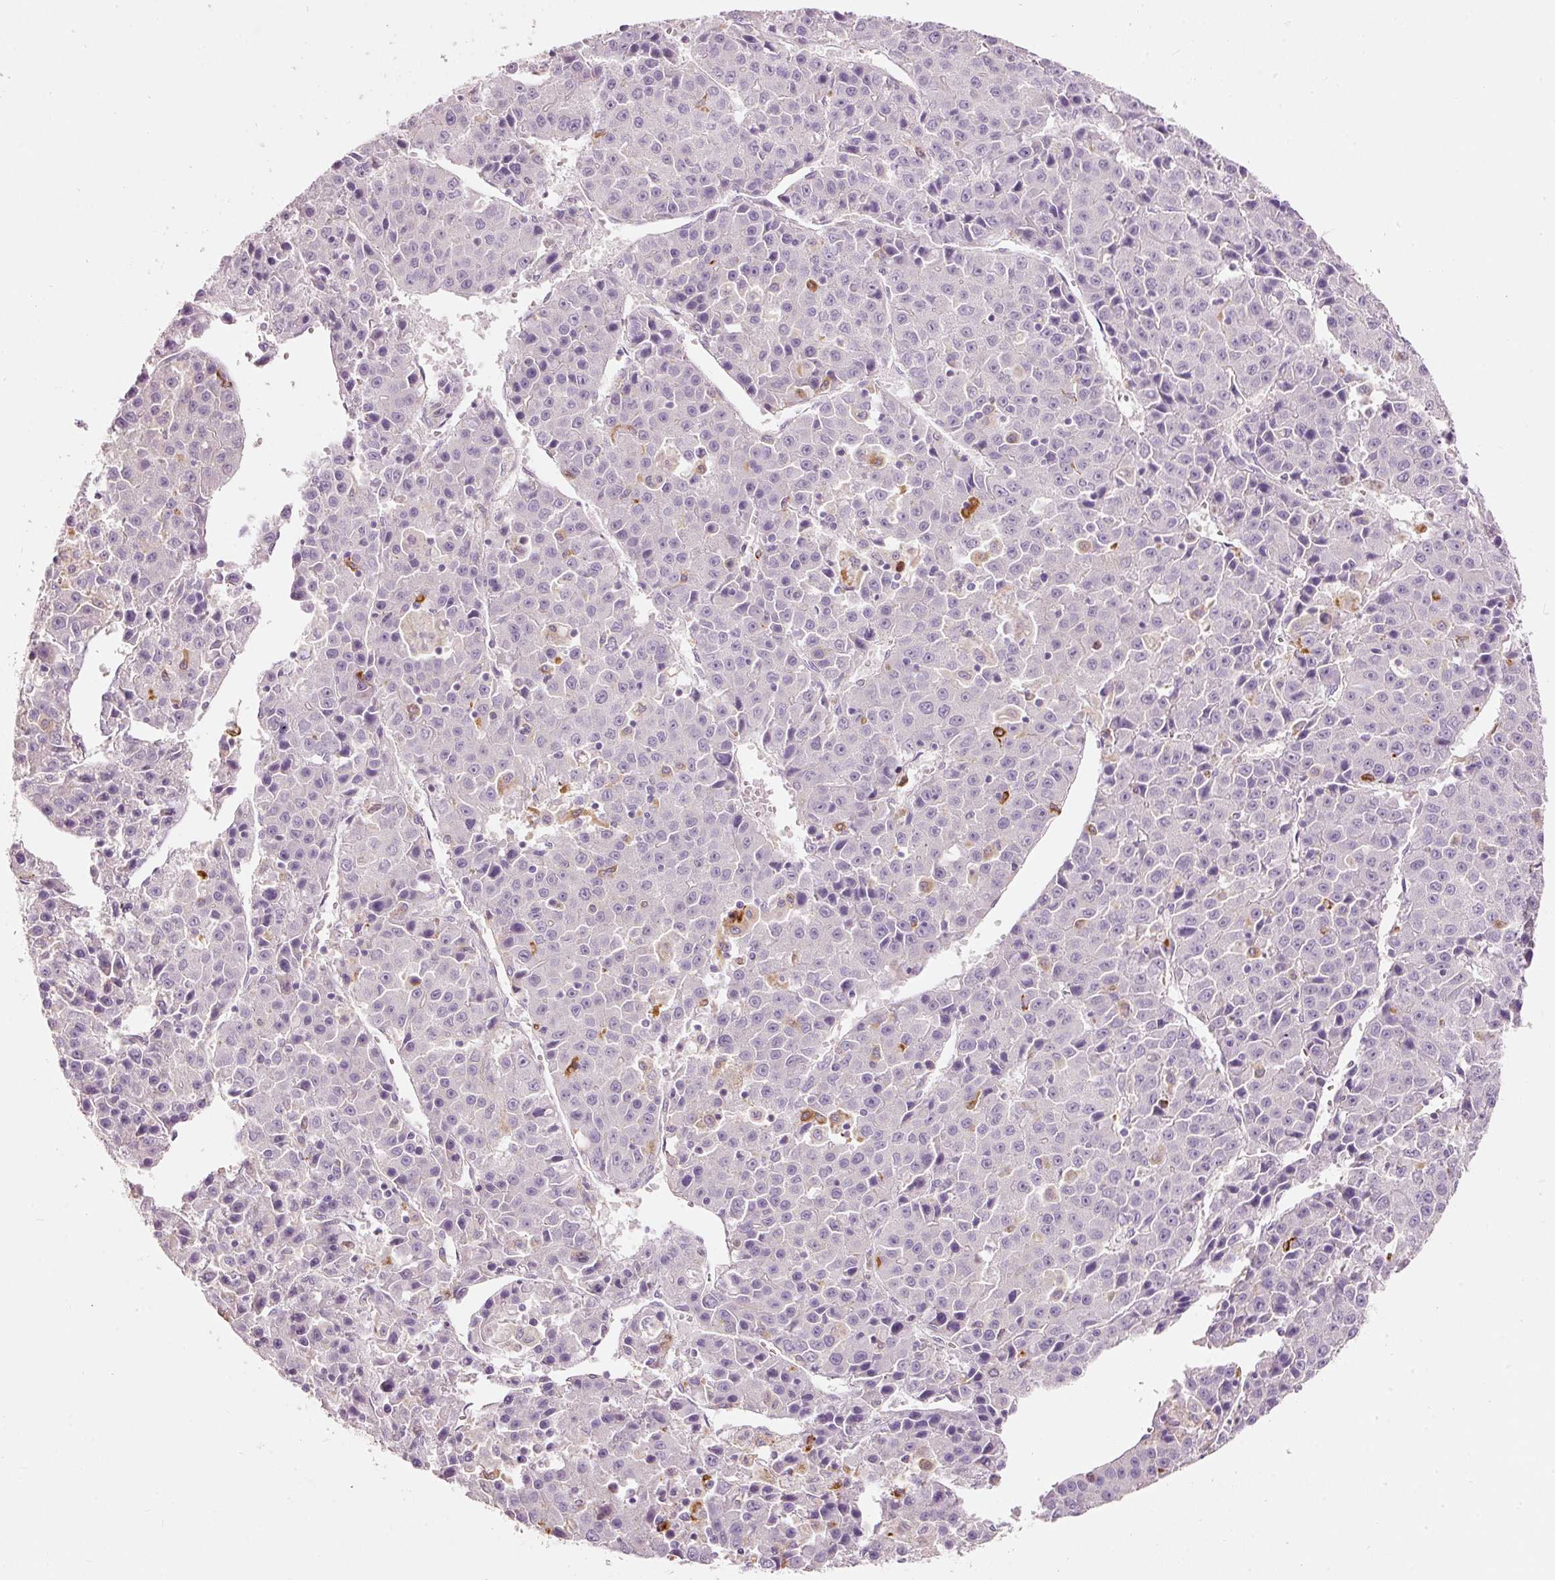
{"staining": {"intensity": "negative", "quantity": "none", "location": "none"}, "tissue": "liver cancer", "cell_type": "Tumor cells", "image_type": "cancer", "snomed": [{"axis": "morphology", "description": "Carcinoma, Hepatocellular, NOS"}, {"axis": "topography", "description": "Liver"}], "caption": "DAB (3,3'-diaminobenzidine) immunohistochemical staining of liver cancer (hepatocellular carcinoma) displays no significant staining in tumor cells.", "gene": "MTHFD2", "patient": {"sex": "female", "age": 53}}